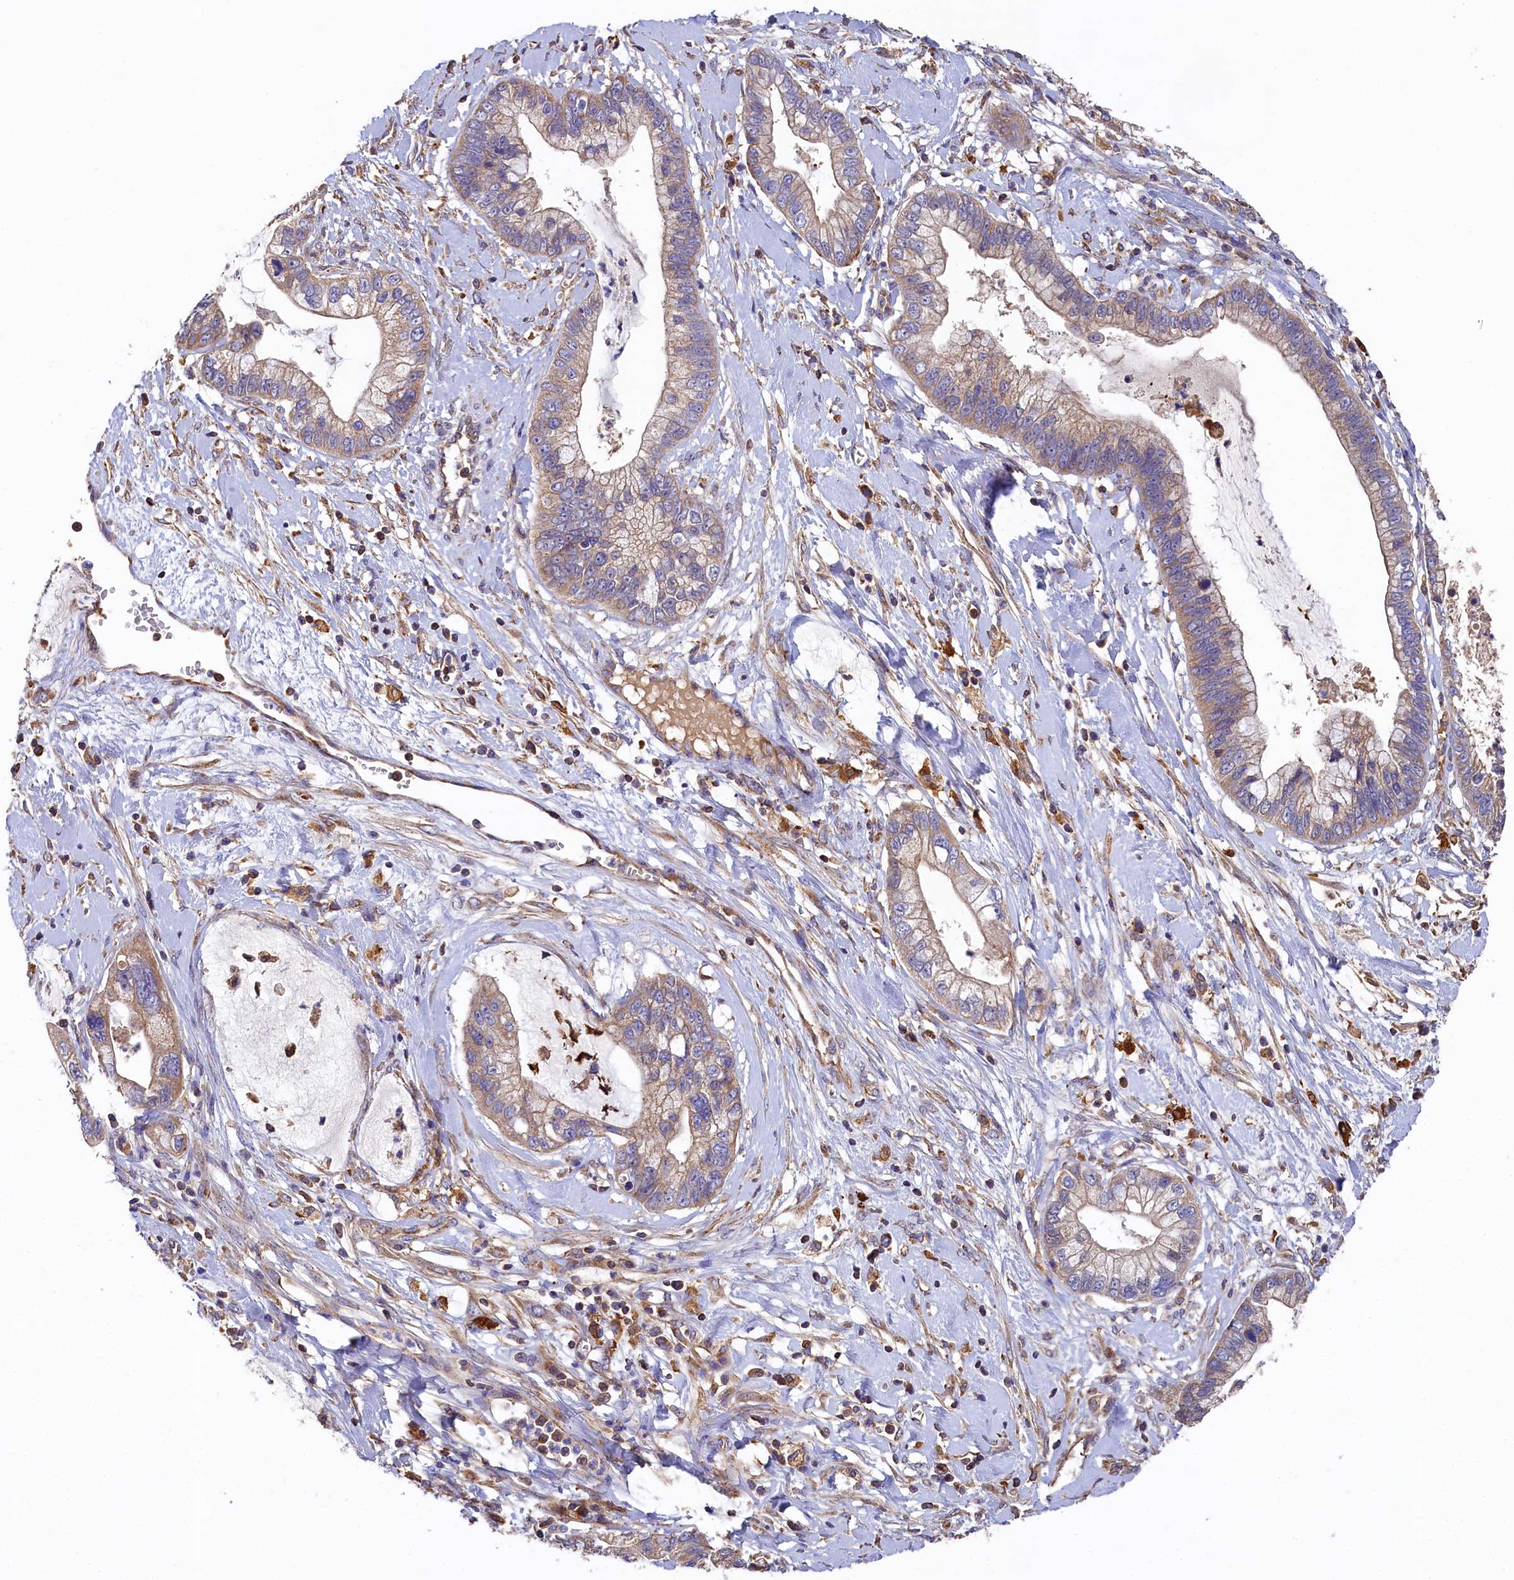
{"staining": {"intensity": "weak", "quantity": "<25%", "location": "cytoplasmic/membranous"}, "tissue": "cervical cancer", "cell_type": "Tumor cells", "image_type": "cancer", "snomed": [{"axis": "morphology", "description": "Adenocarcinoma, NOS"}, {"axis": "topography", "description": "Cervix"}], "caption": "An image of human cervical cancer is negative for staining in tumor cells.", "gene": "SEC31B", "patient": {"sex": "female", "age": 44}}